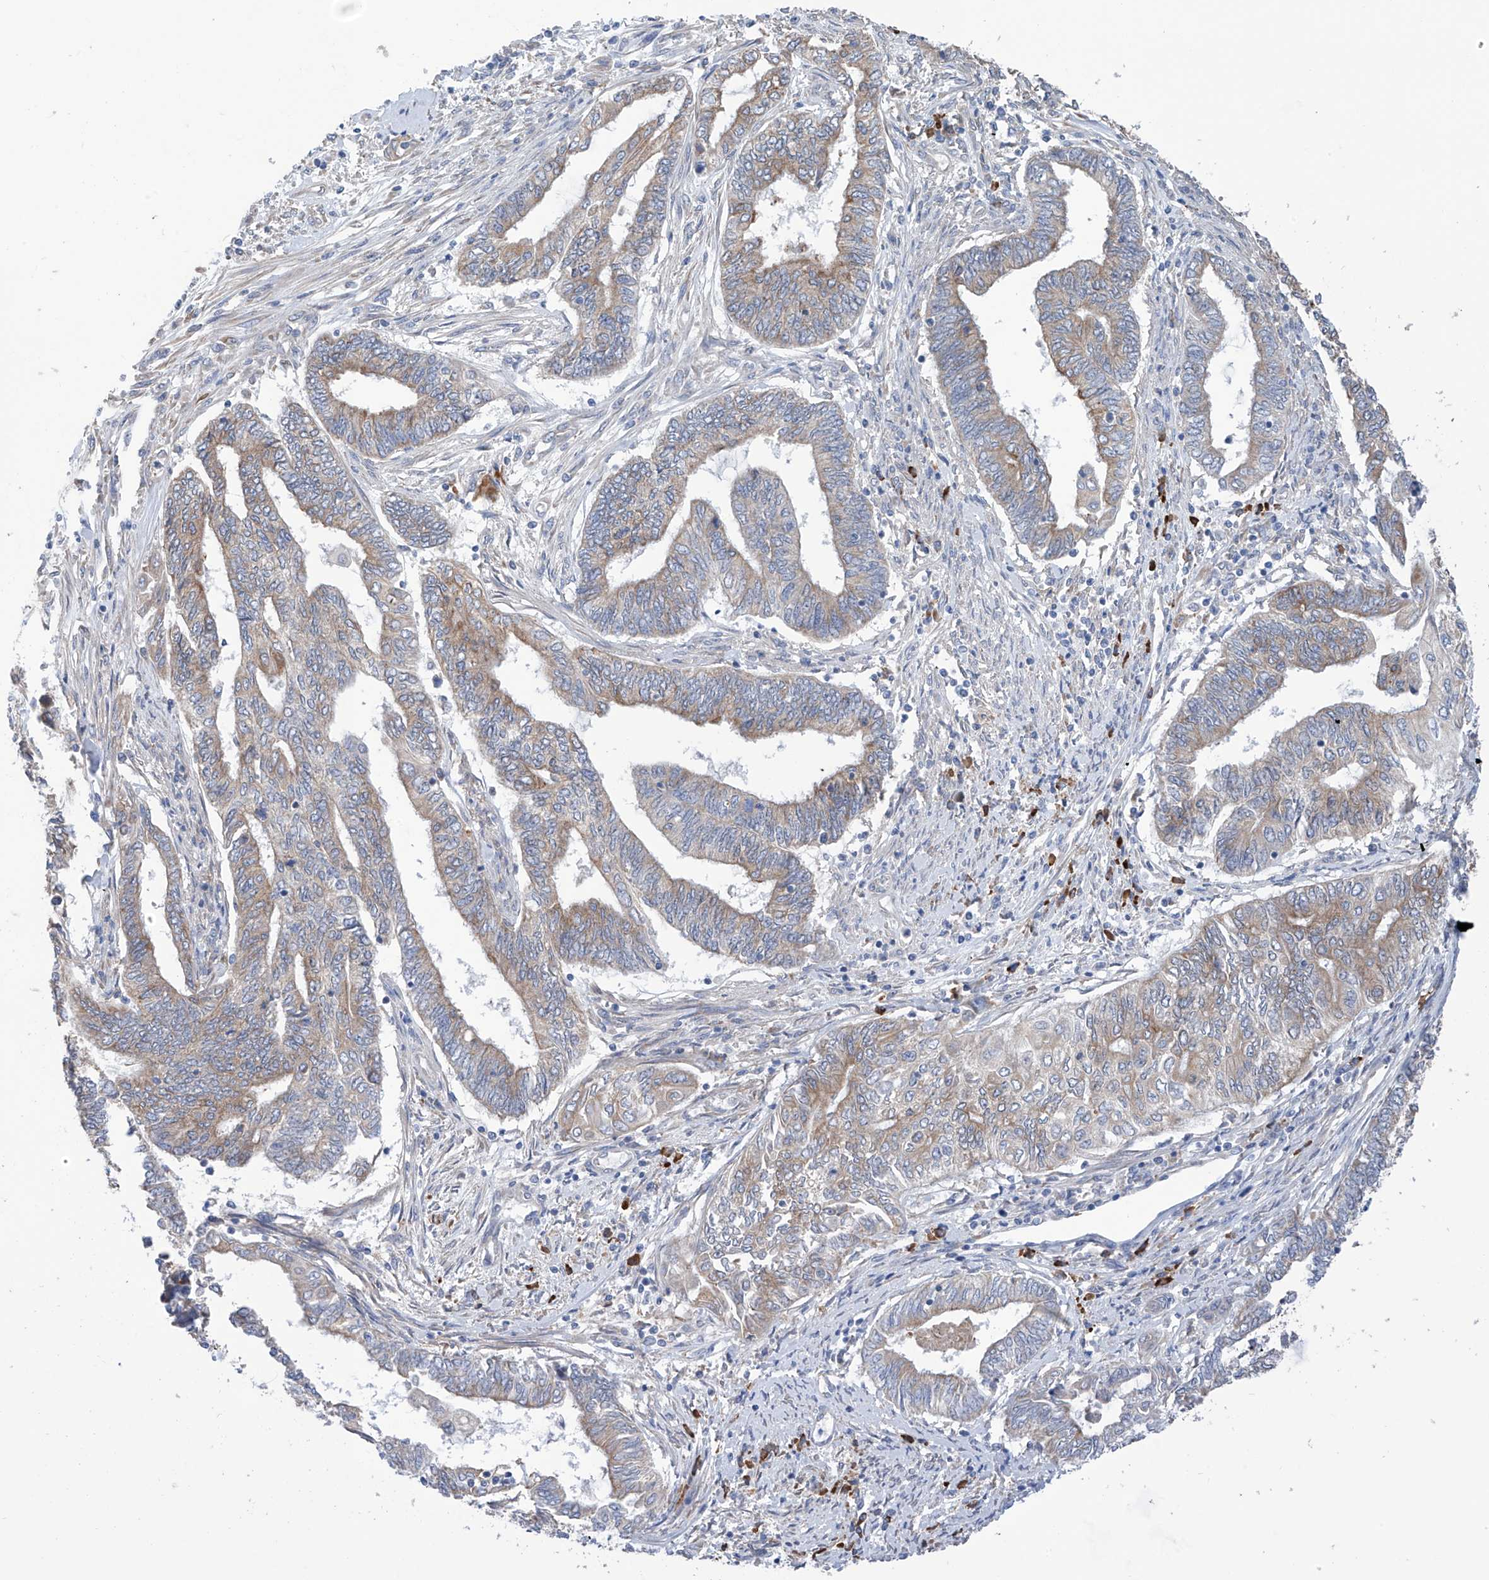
{"staining": {"intensity": "weak", "quantity": "25%-75%", "location": "cytoplasmic/membranous"}, "tissue": "endometrial cancer", "cell_type": "Tumor cells", "image_type": "cancer", "snomed": [{"axis": "morphology", "description": "Adenocarcinoma, NOS"}, {"axis": "topography", "description": "Uterus"}, {"axis": "topography", "description": "Endometrium"}], "caption": "Protein analysis of endometrial adenocarcinoma tissue displays weak cytoplasmic/membranous staining in approximately 25%-75% of tumor cells.", "gene": "REC8", "patient": {"sex": "female", "age": 70}}